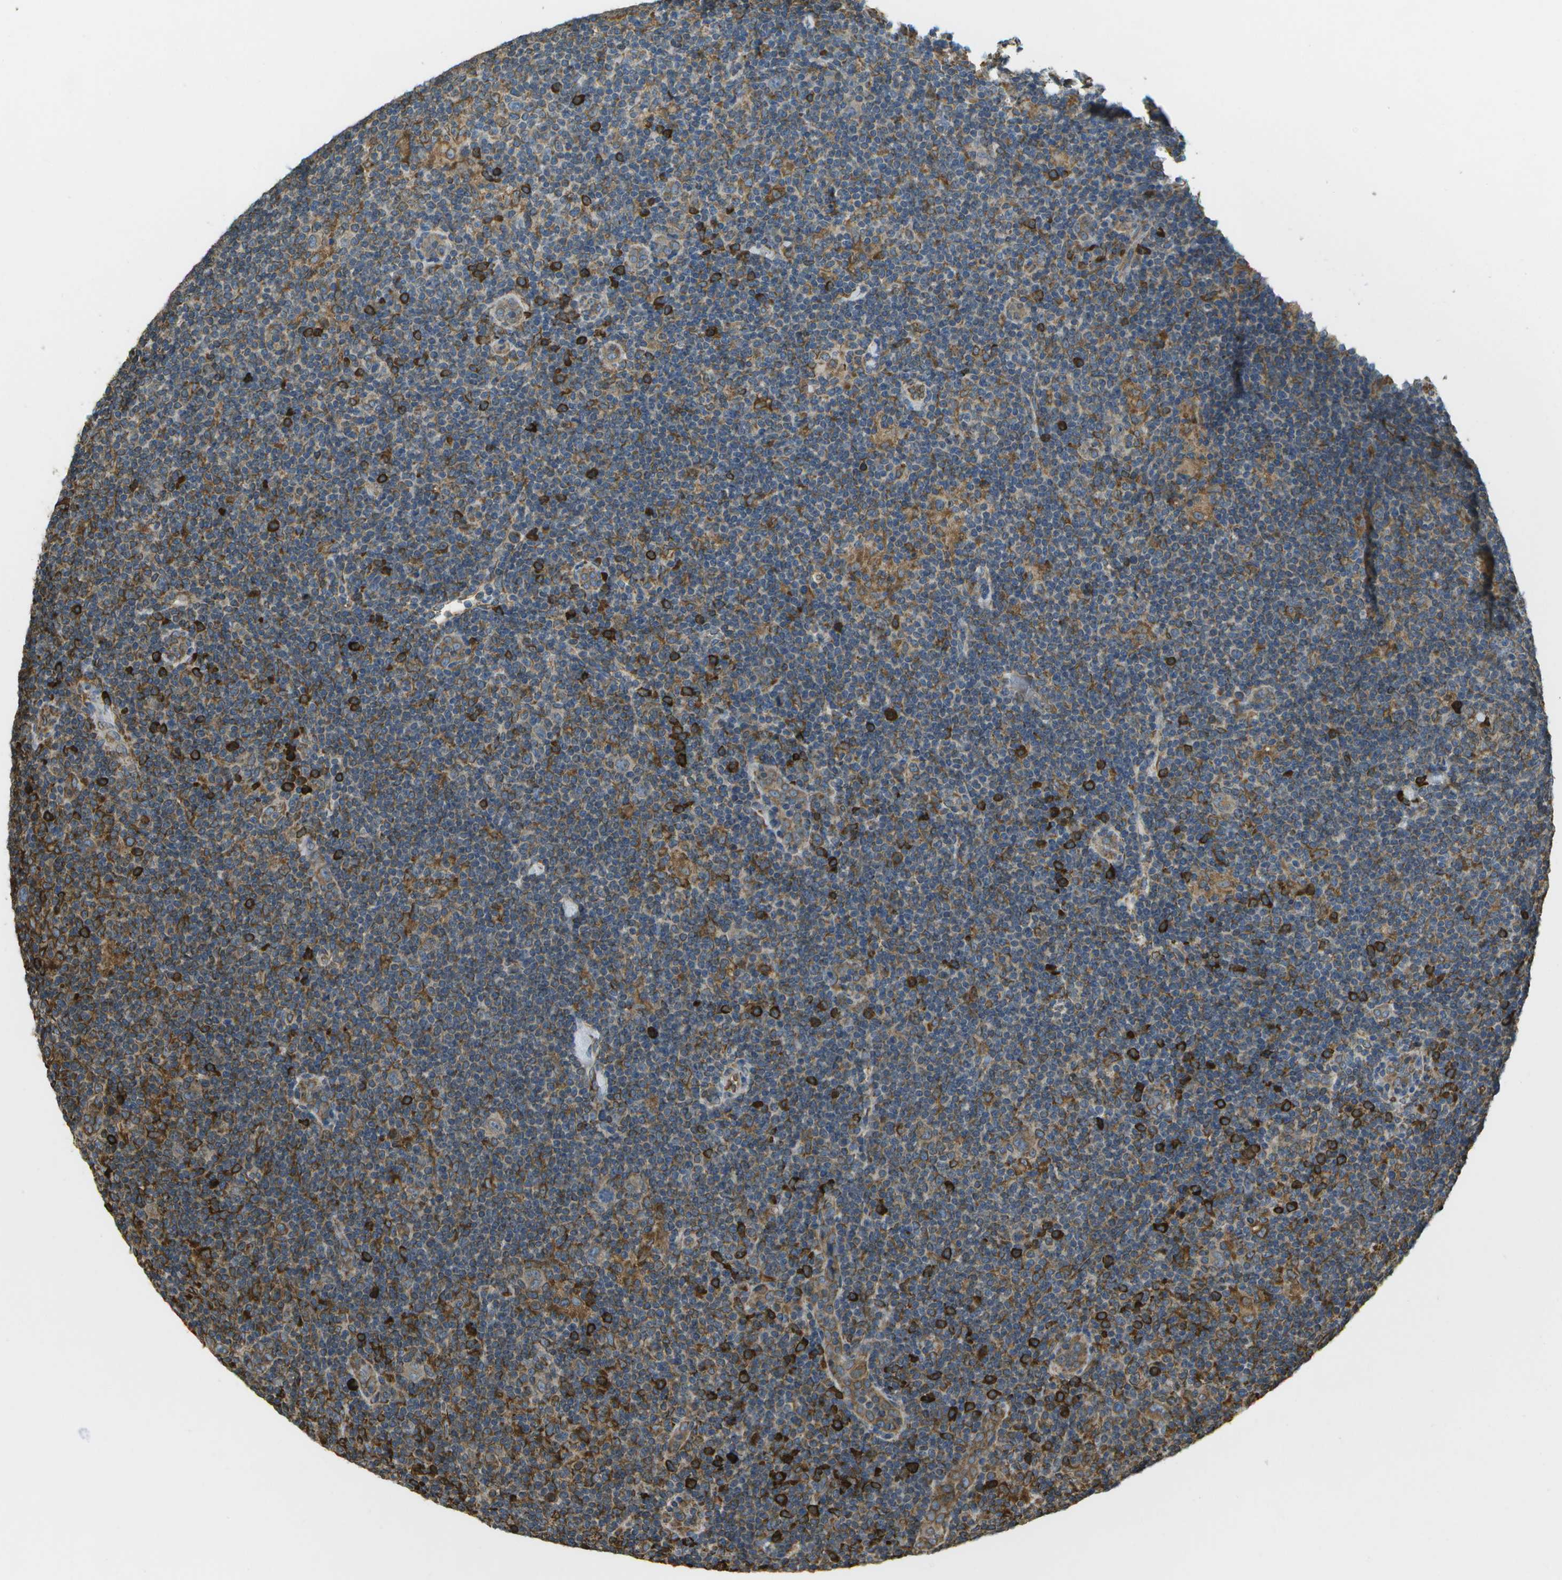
{"staining": {"intensity": "weak", "quantity": "25%-75%", "location": "cytoplasmic/membranous"}, "tissue": "lymphoma", "cell_type": "Tumor cells", "image_type": "cancer", "snomed": [{"axis": "morphology", "description": "Hodgkin's disease, NOS"}, {"axis": "topography", "description": "Lymph node"}], "caption": "Immunohistochemical staining of Hodgkin's disease displays weak cytoplasmic/membranous protein positivity in about 25%-75% of tumor cells.", "gene": "PDIA4", "patient": {"sex": "female", "age": 57}}